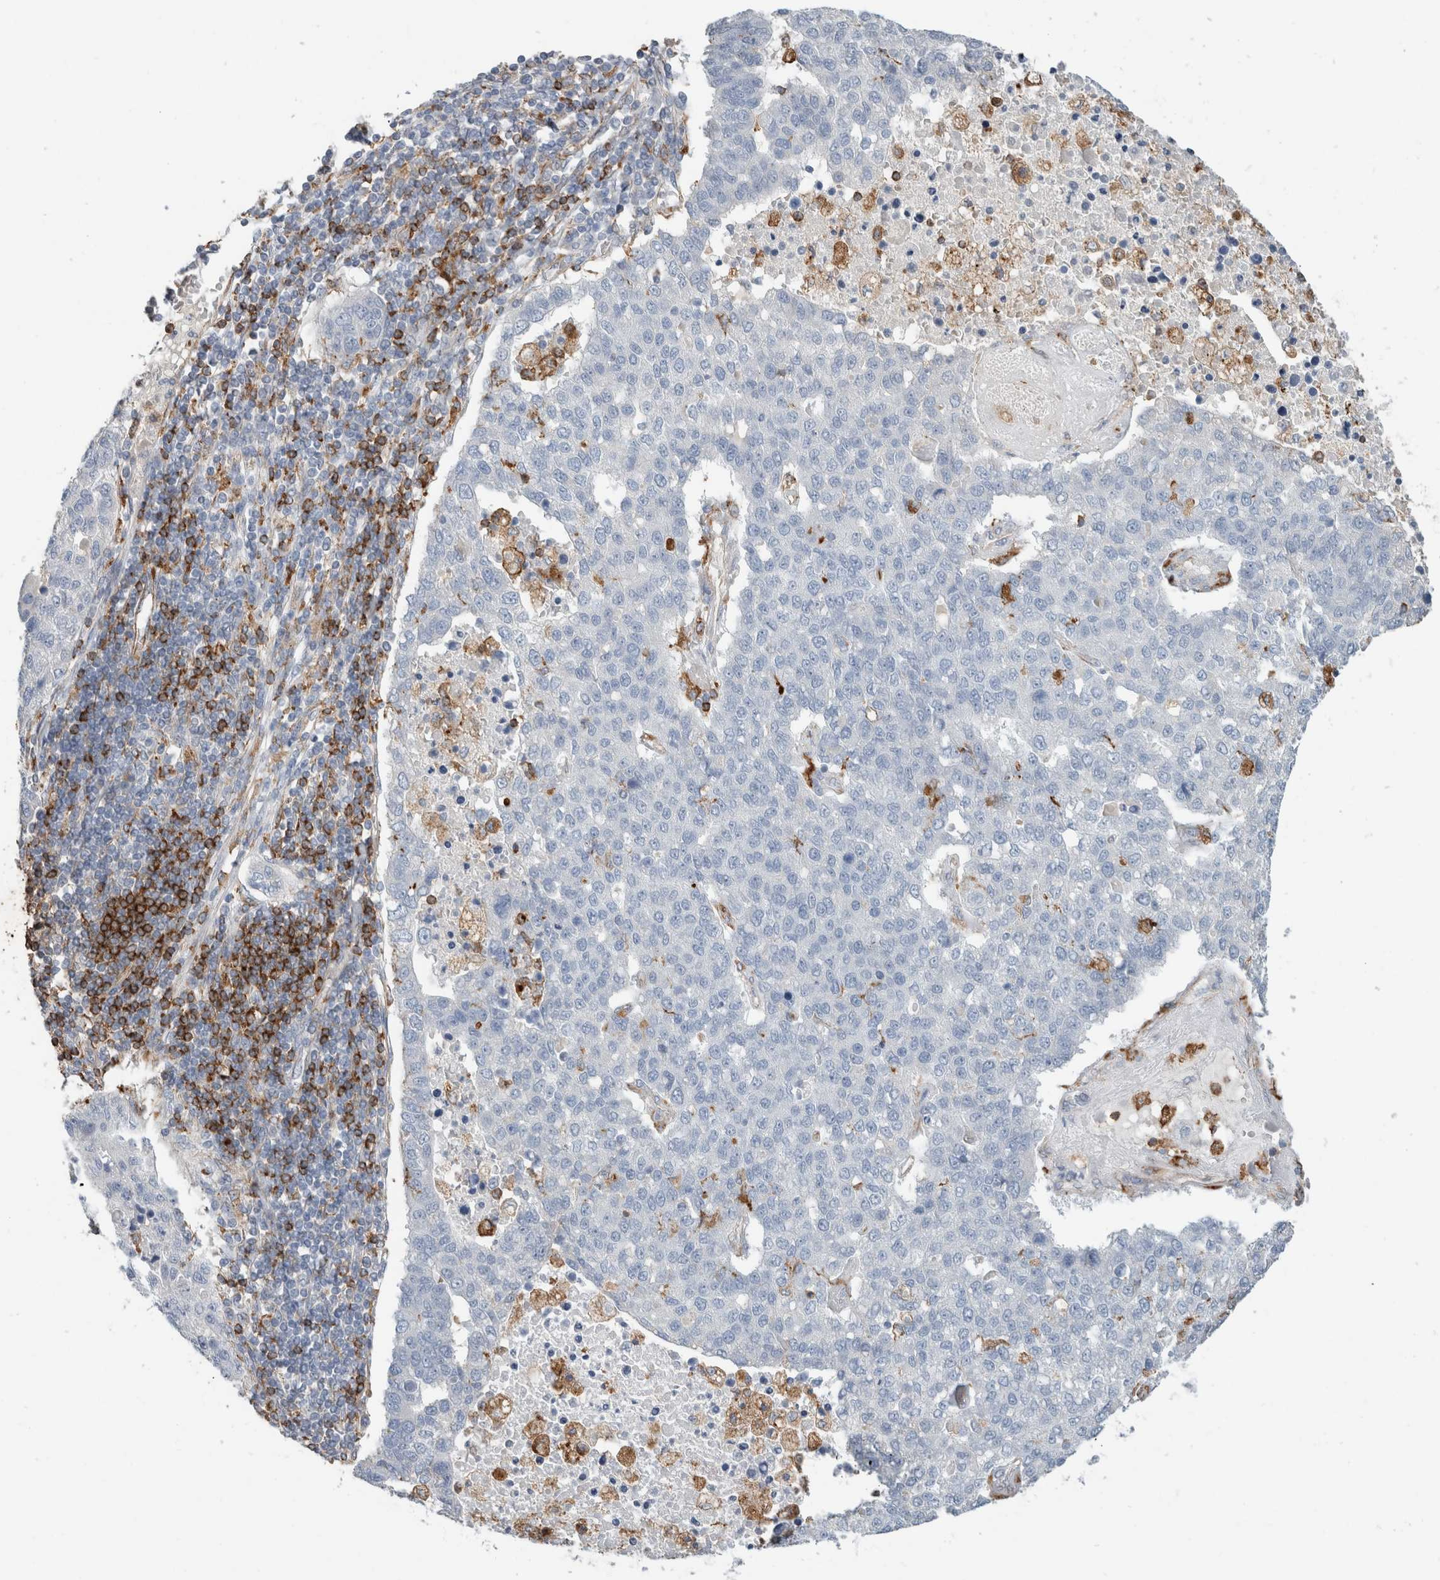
{"staining": {"intensity": "negative", "quantity": "none", "location": "none"}, "tissue": "pancreatic cancer", "cell_type": "Tumor cells", "image_type": "cancer", "snomed": [{"axis": "morphology", "description": "Adenocarcinoma, NOS"}, {"axis": "topography", "description": "Pancreas"}], "caption": "Immunohistochemistry histopathology image of neoplastic tissue: human adenocarcinoma (pancreatic) stained with DAB demonstrates no significant protein expression in tumor cells.", "gene": "LY86", "patient": {"sex": "female", "age": 61}}